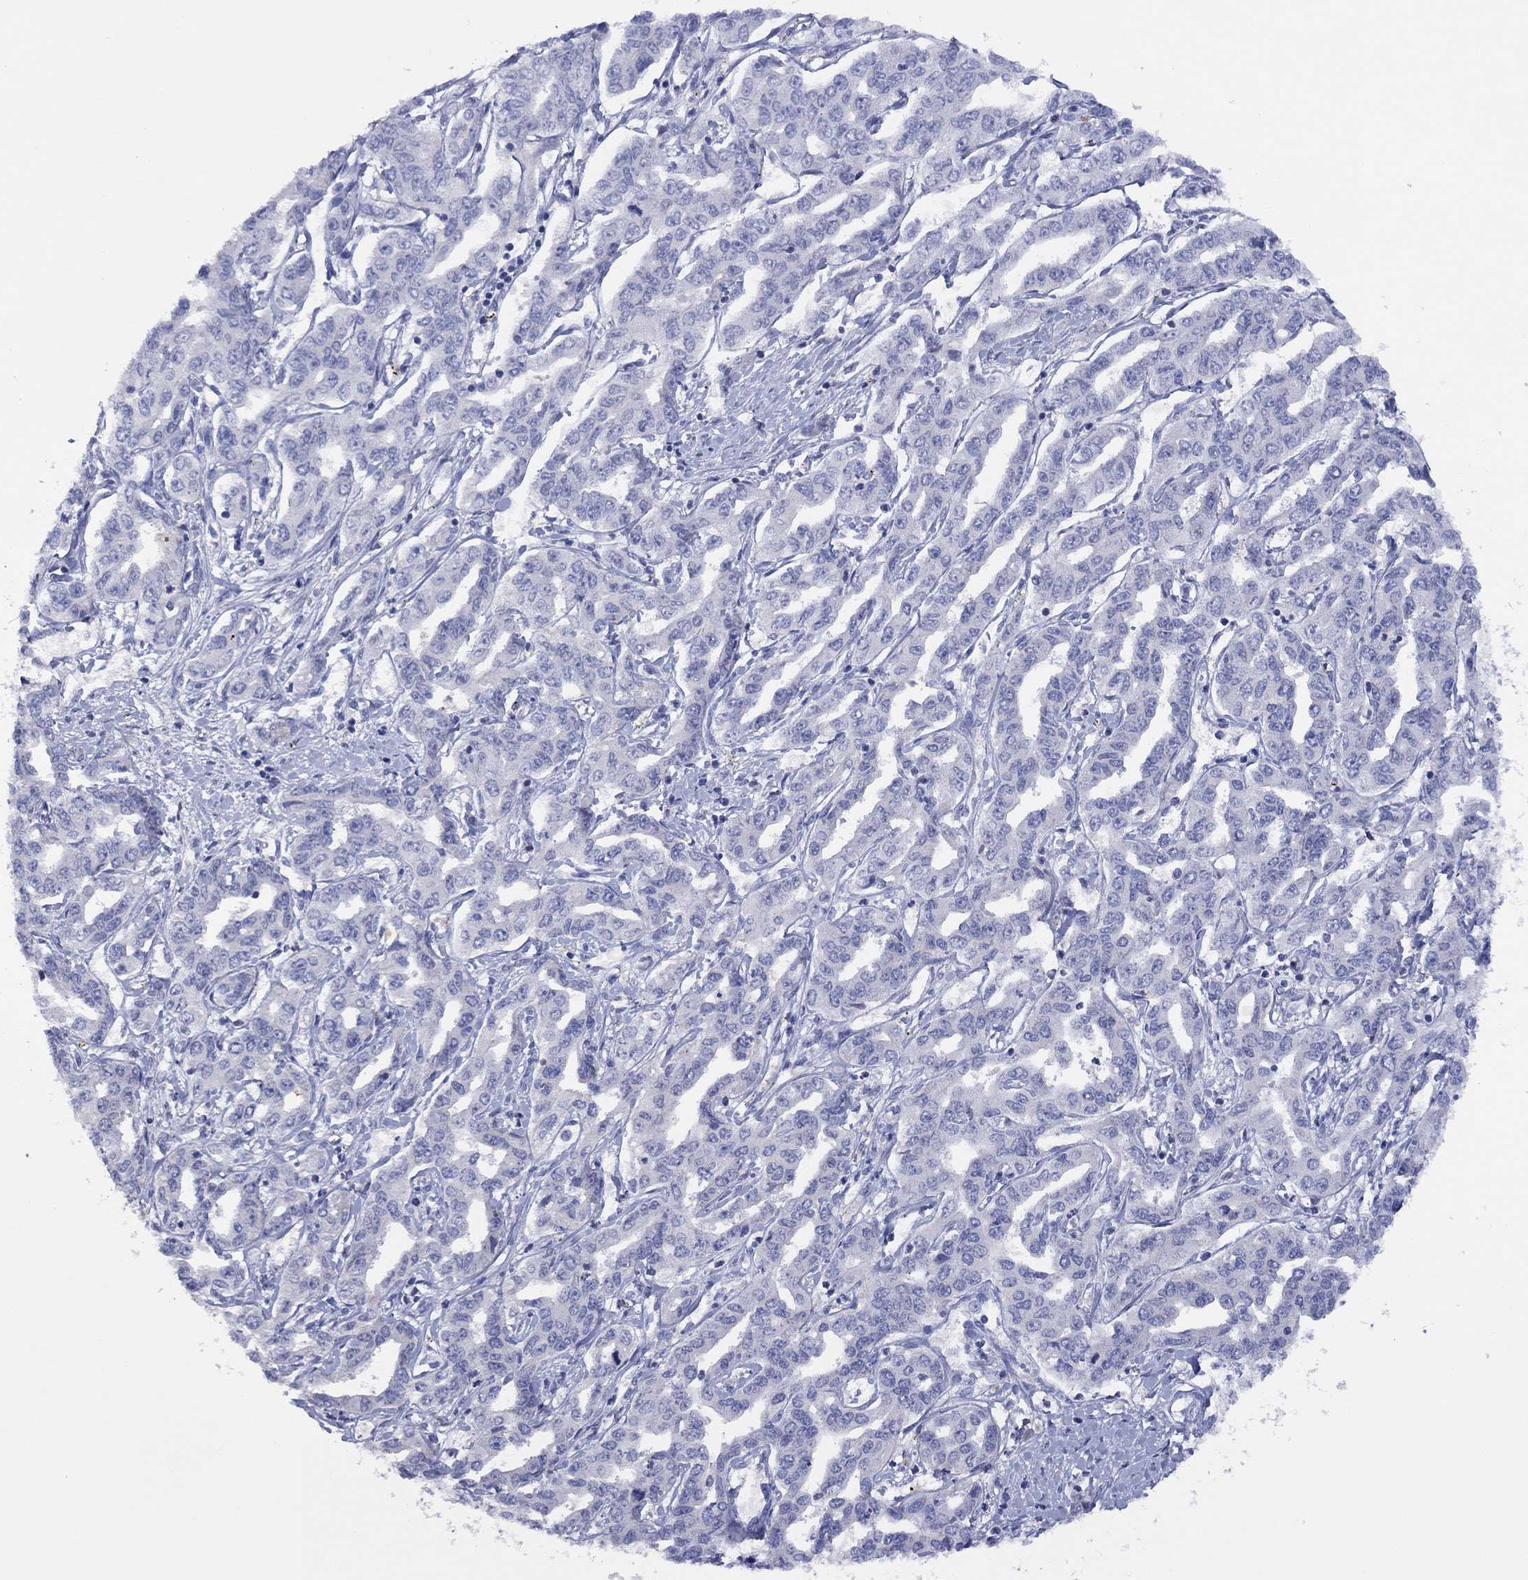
{"staining": {"intensity": "negative", "quantity": "none", "location": "none"}, "tissue": "liver cancer", "cell_type": "Tumor cells", "image_type": "cancer", "snomed": [{"axis": "morphology", "description": "Cholangiocarcinoma"}, {"axis": "topography", "description": "Liver"}], "caption": "DAB immunohistochemical staining of human liver cancer (cholangiocarcinoma) displays no significant positivity in tumor cells.", "gene": "CYP2B6", "patient": {"sex": "male", "age": 59}}